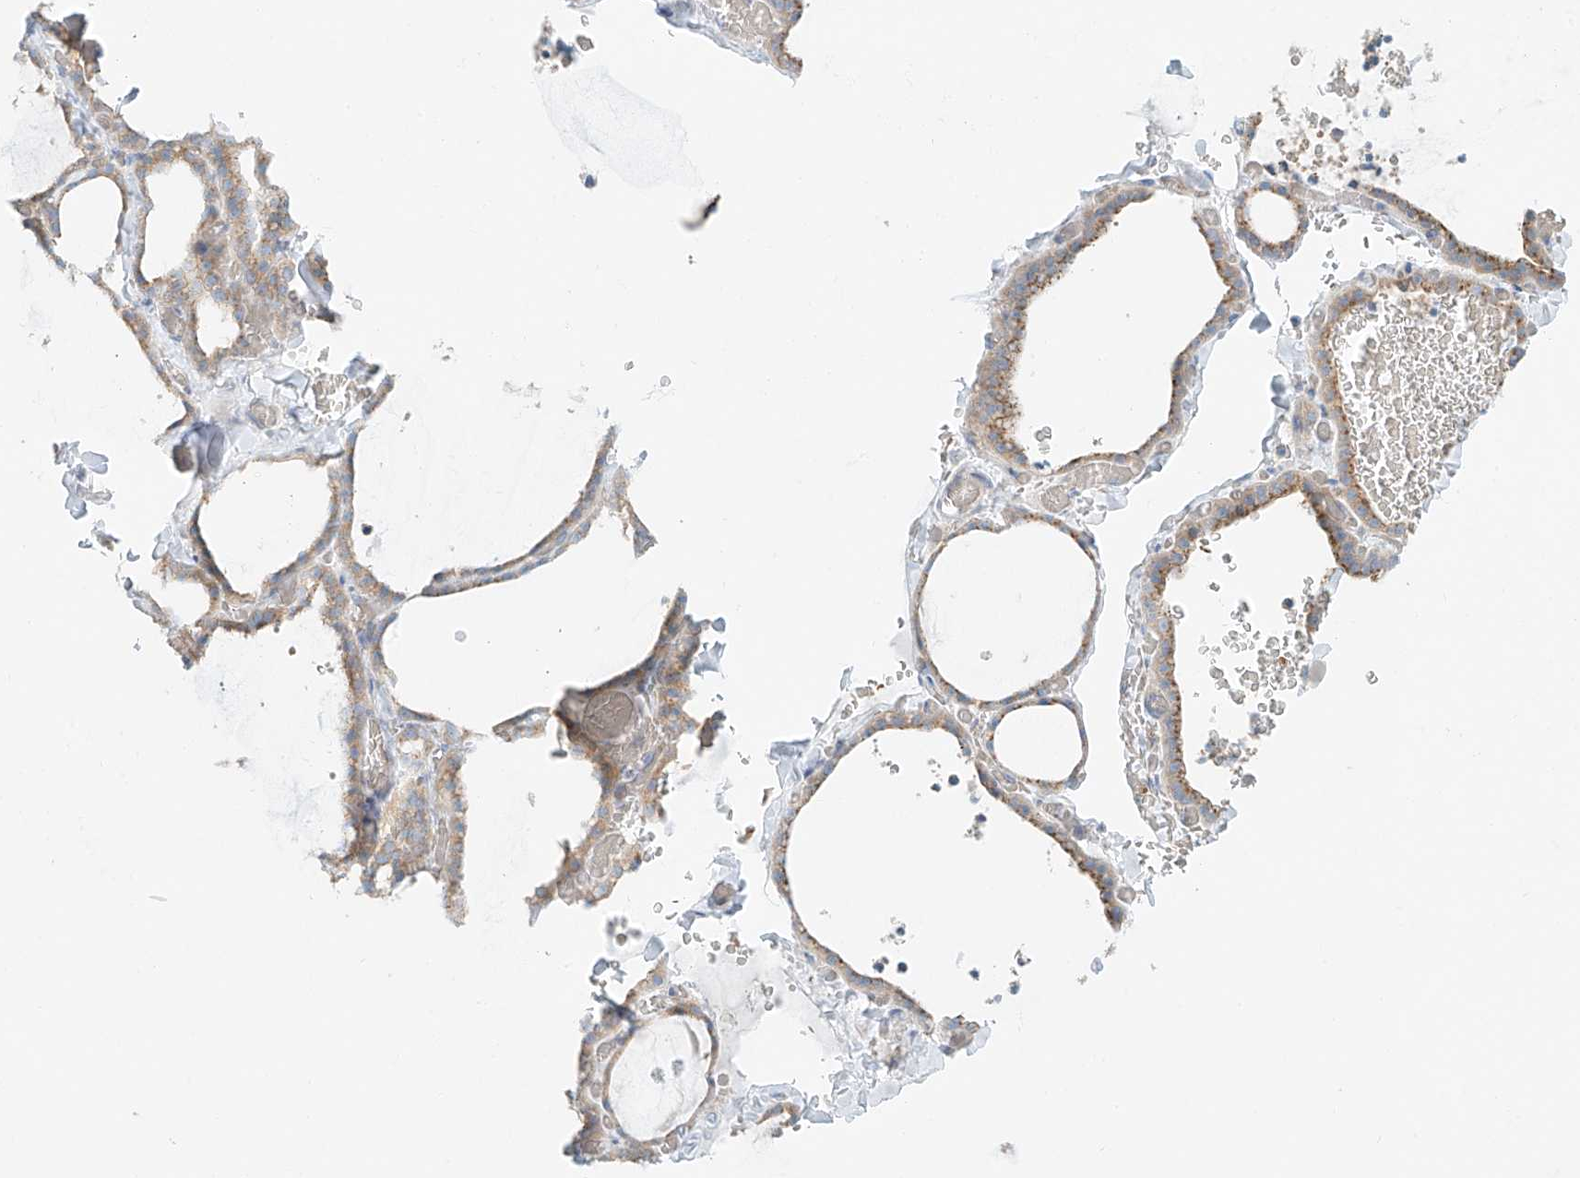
{"staining": {"intensity": "moderate", "quantity": ">75%", "location": "cytoplasmic/membranous"}, "tissue": "thyroid gland", "cell_type": "Glandular cells", "image_type": "normal", "snomed": [{"axis": "morphology", "description": "Normal tissue, NOS"}, {"axis": "topography", "description": "Thyroid gland"}], "caption": "This histopathology image shows unremarkable thyroid gland stained with immunohistochemistry to label a protein in brown. The cytoplasmic/membranous of glandular cells show moderate positivity for the protein. Nuclei are counter-stained blue.", "gene": "EIPR1", "patient": {"sex": "female", "age": 22}}